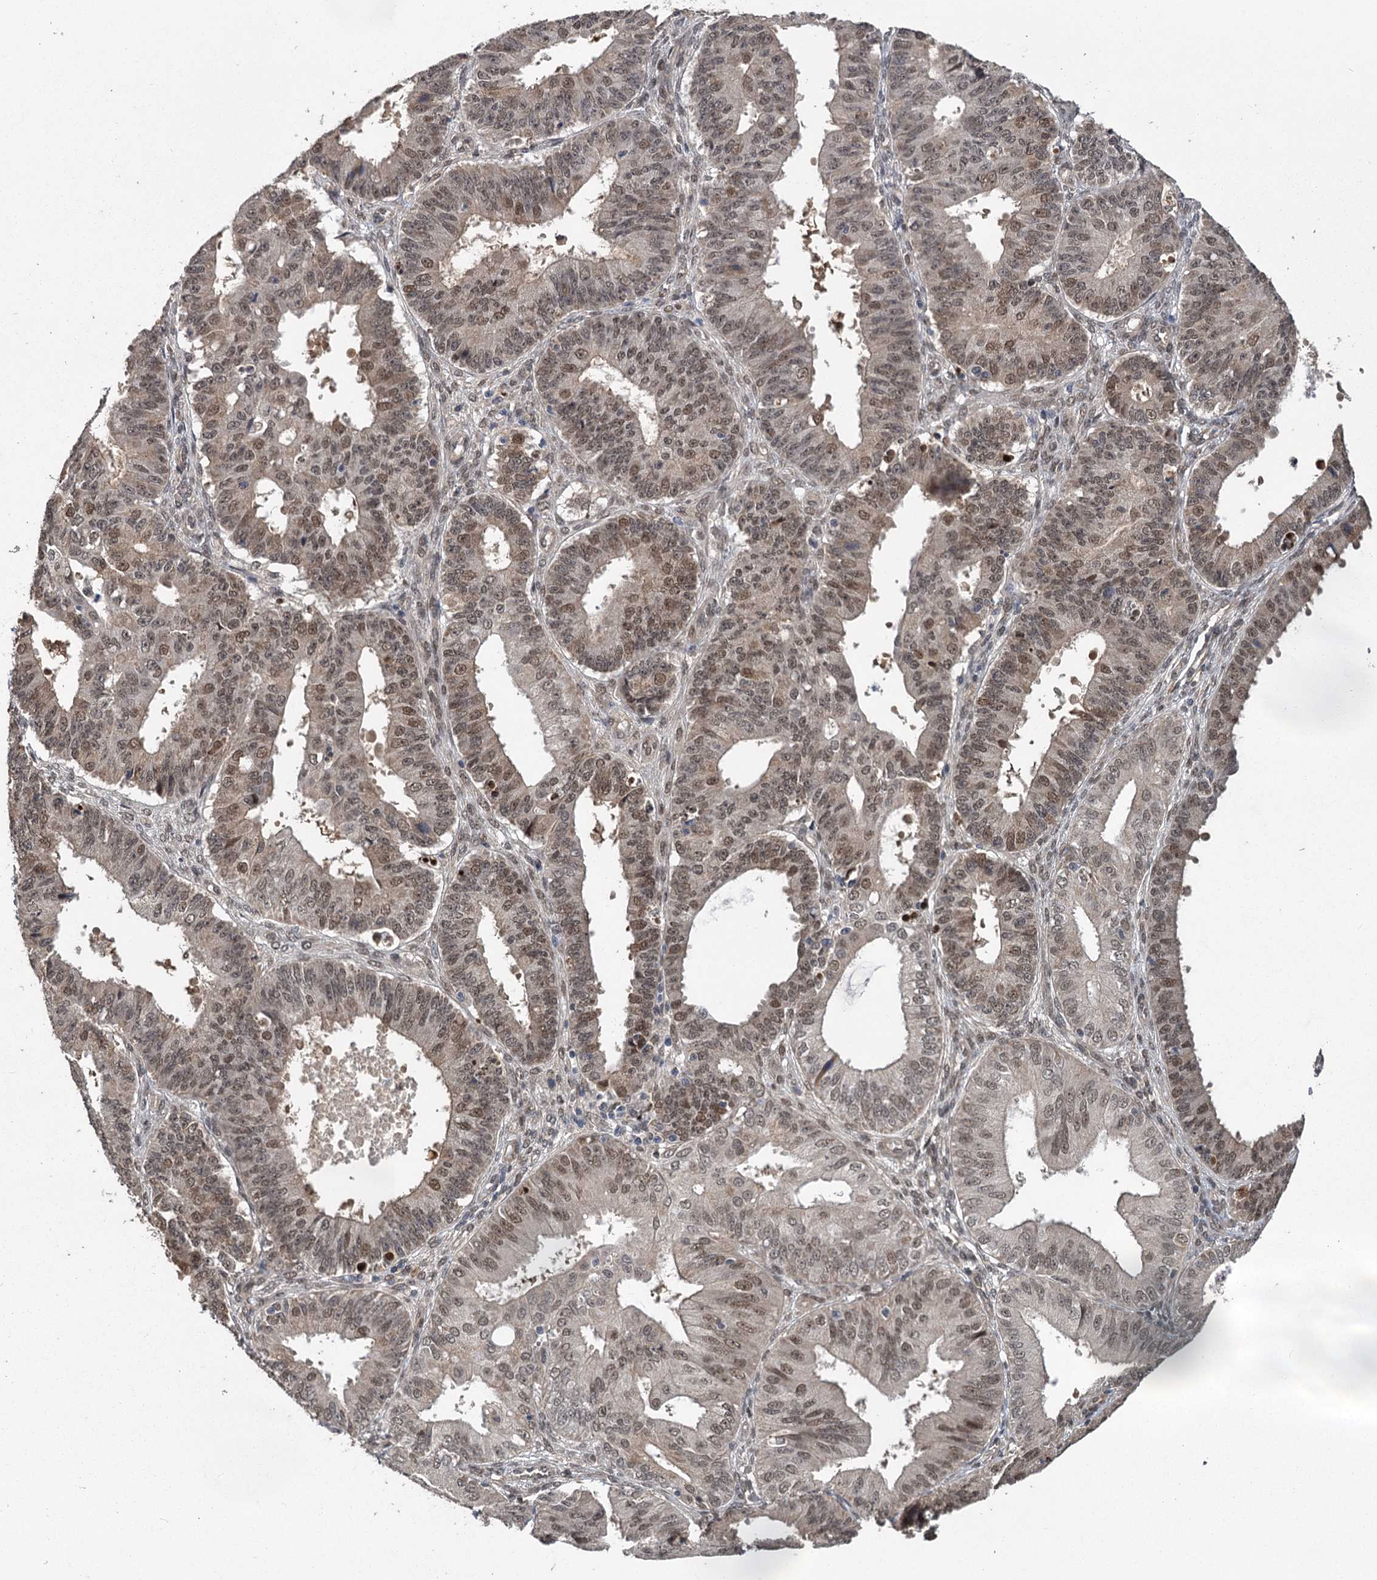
{"staining": {"intensity": "weak", "quantity": ">75%", "location": "nuclear"}, "tissue": "ovarian cancer", "cell_type": "Tumor cells", "image_type": "cancer", "snomed": [{"axis": "morphology", "description": "Carcinoma, endometroid"}, {"axis": "topography", "description": "Appendix"}, {"axis": "topography", "description": "Ovary"}], "caption": "High-power microscopy captured an IHC micrograph of ovarian endometroid carcinoma, revealing weak nuclear staining in approximately >75% of tumor cells.", "gene": "MYG1", "patient": {"sex": "female", "age": 42}}